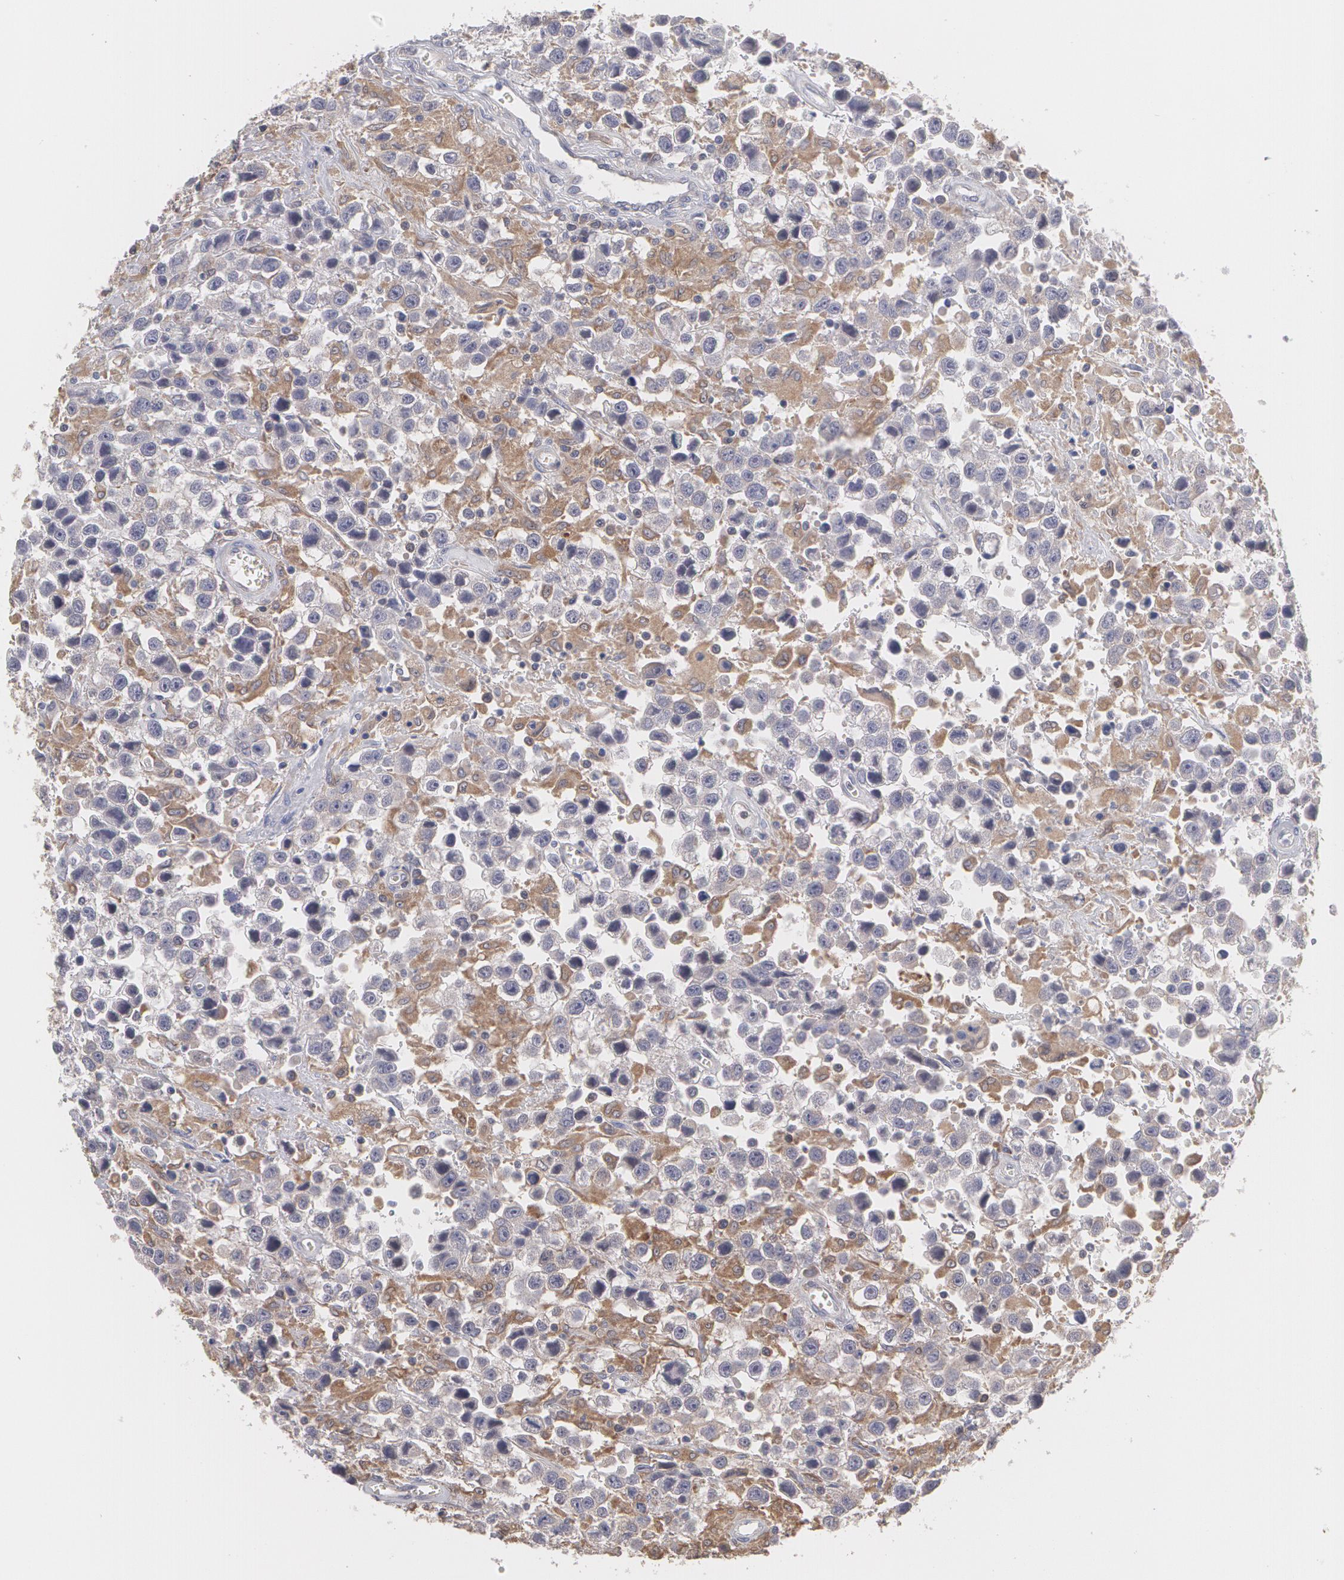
{"staining": {"intensity": "moderate", "quantity": "<25%", "location": "cytoplasmic/membranous"}, "tissue": "testis cancer", "cell_type": "Tumor cells", "image_type": "cancer", "snomed": [{"axis": "morphology", "description": "Seminoma, NOS"}, {"axis": "topography", "description": "Testis"}], "caption": "Protein expression analysis of human testis cancer reveals moderate cytoplasmic/membranous positivity in about <25% of tumor cells.", "gene": "MTHFD1", "patient": {"sex": "male", "age": 43}}